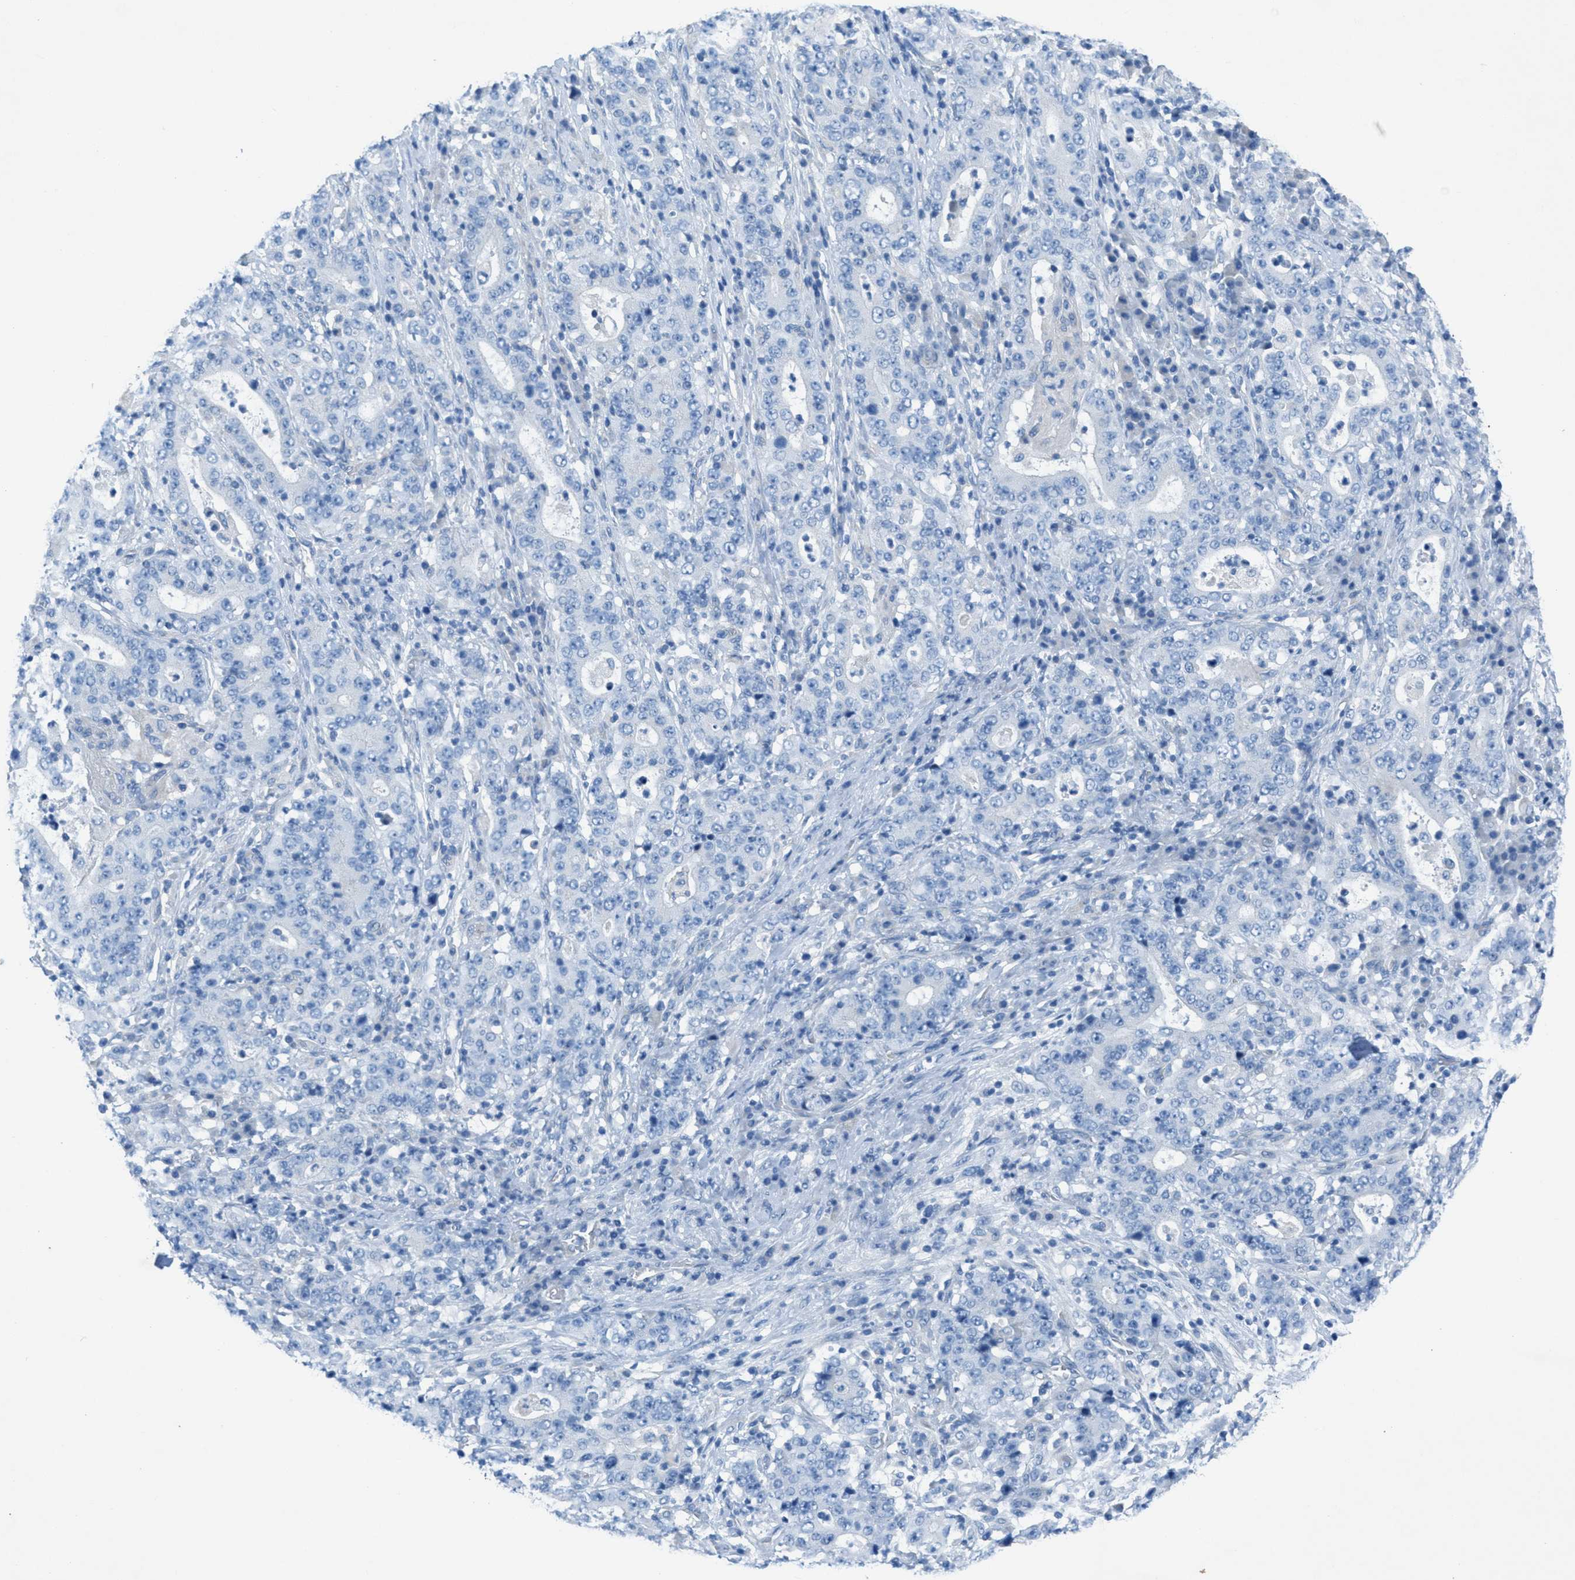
{"staining": {"intensity": "negative", "quantity": "none", "location": "none"}, "tissue": "stomach cancer", "cell_type": "Tumor cells", "image_type": "cancer", "snomed": [{"axis": "morphology", "description": "Normal tissue, NOS"}, {"axis": "morphology", "description": "Adenocarcinoma, NOS"}, {"axis": "topography", "description": "Stomach, upper"}, {"axis": "topography", "description": "Stomach"}], "caption": "This is an immunohistochemistry (IHC) photomicrograph of human stomach cancer (adenocarcinoma). There is no positivity in tumor cells.", "gene": "GALNT17", "patient": {"sex": "male", "age": 59}}